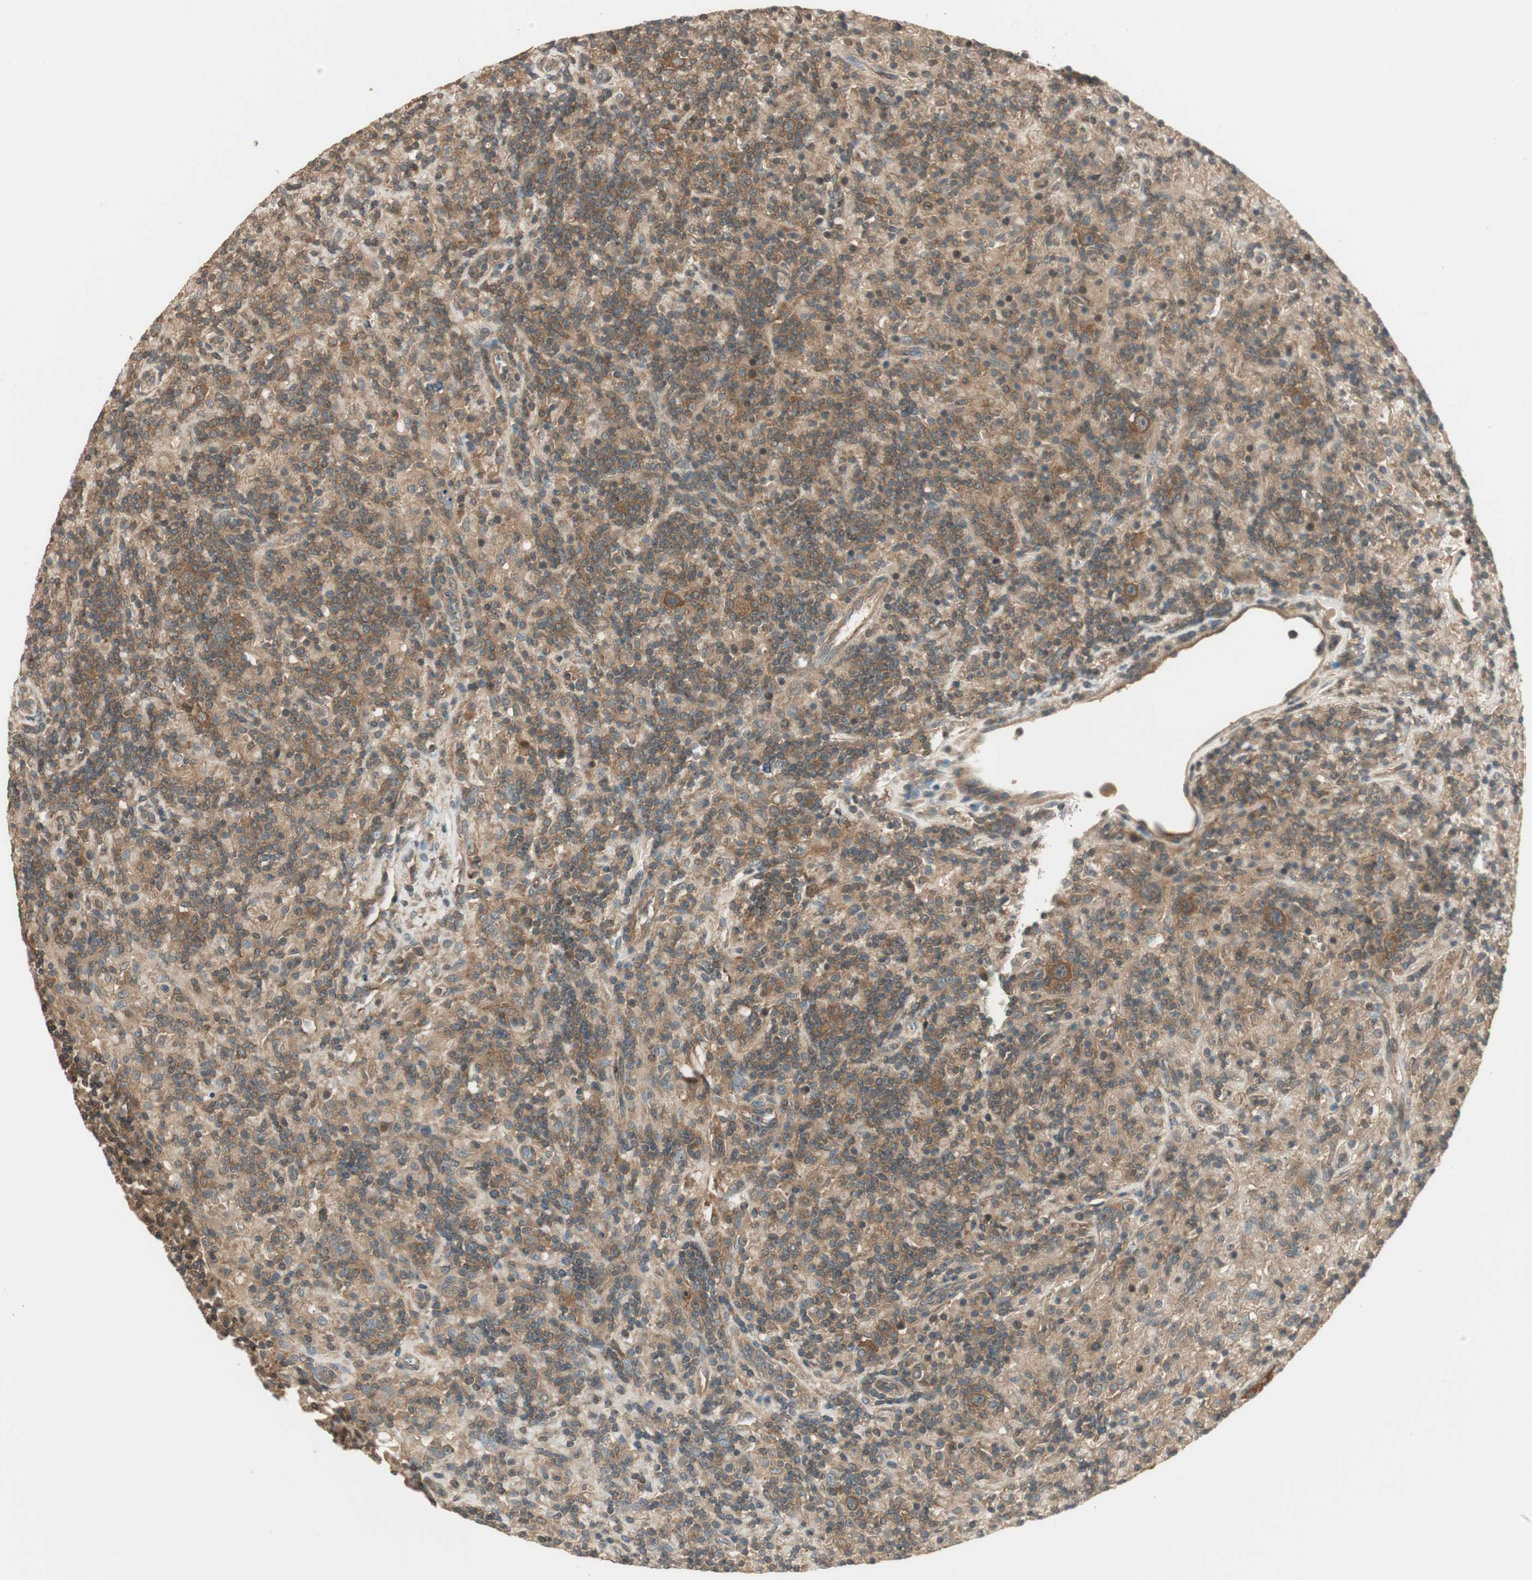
{"staining": {"intensity": "moderate", "quantity": ">75%", "location": "cytoplasmic/membranous"}, "tissue": "lymphoma", "cell_type": "Tumor cells", "image_type": "cancer", "snomed": [{"axis": "morphology", "description": "Hodgkin's disease, NOS"}, {"axis": "topography", "description": "Lymph node"}], "caption": "Hodgkin's disease stained with a protein marker exhibits moderate staining in tumor cells.", "gene": "PFDN5", "patient": {"sex": "male", "age": 70}}